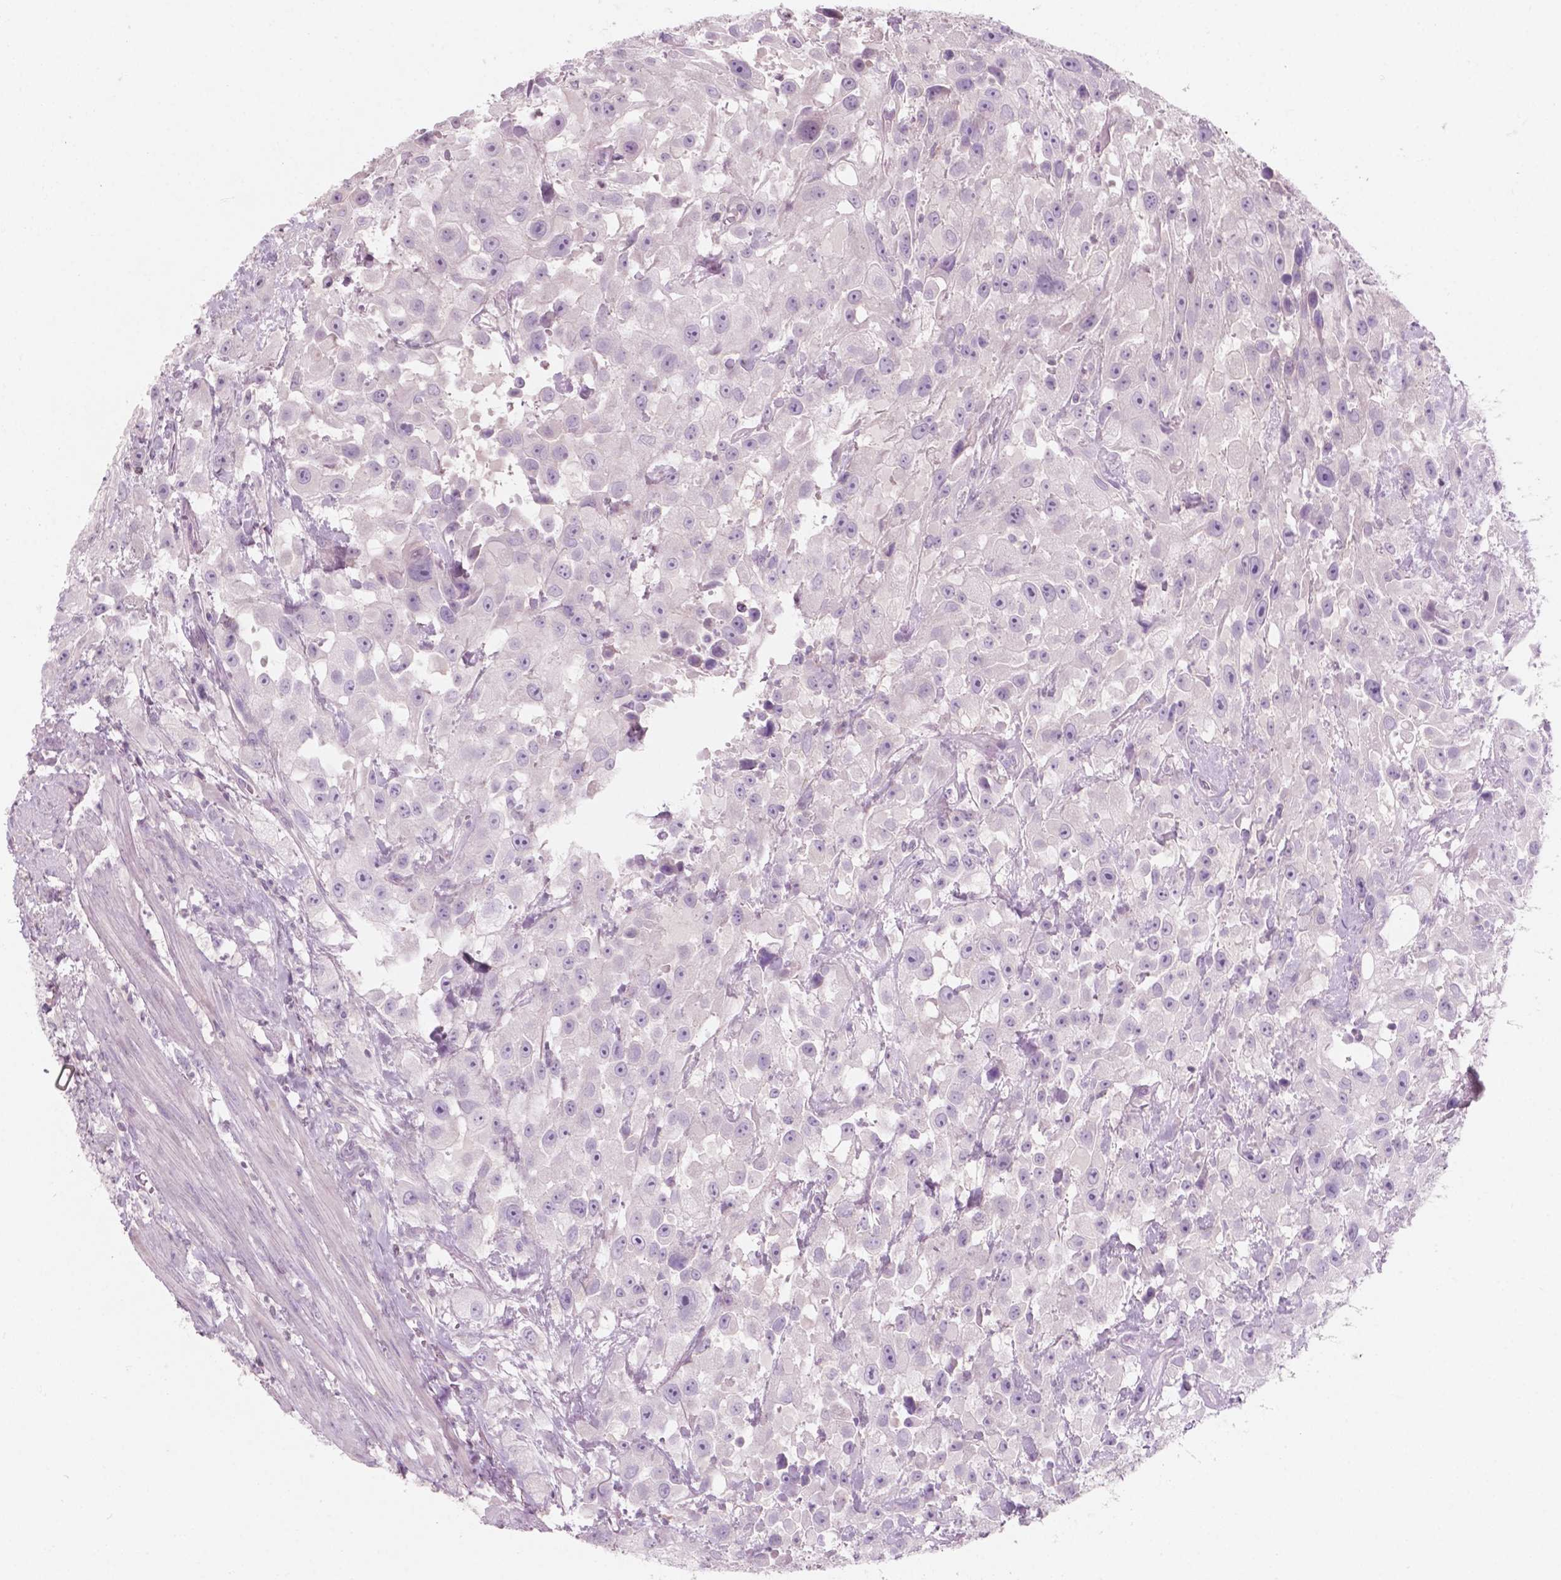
{"staining": {"intensity": "negative", "quantity": "none", "location": "none"}, "tissue": "urothelial cancer", "cell_type": "Tumor cells", "image_type": "cancer", "snomed": [{"axis": "morphology", "description": "Urothelial carcinoma, High grade"}, {"axis": "topography", "description": "Urinary bladder"}], "caption": "High power microscopy histopathology image of an immunohistochemistry photomicrograph of urothelial cancer, revealing no significant expression in tumor cells.", "gene": "AWAT1", "patient": {"sex": "male", "age": 79}}